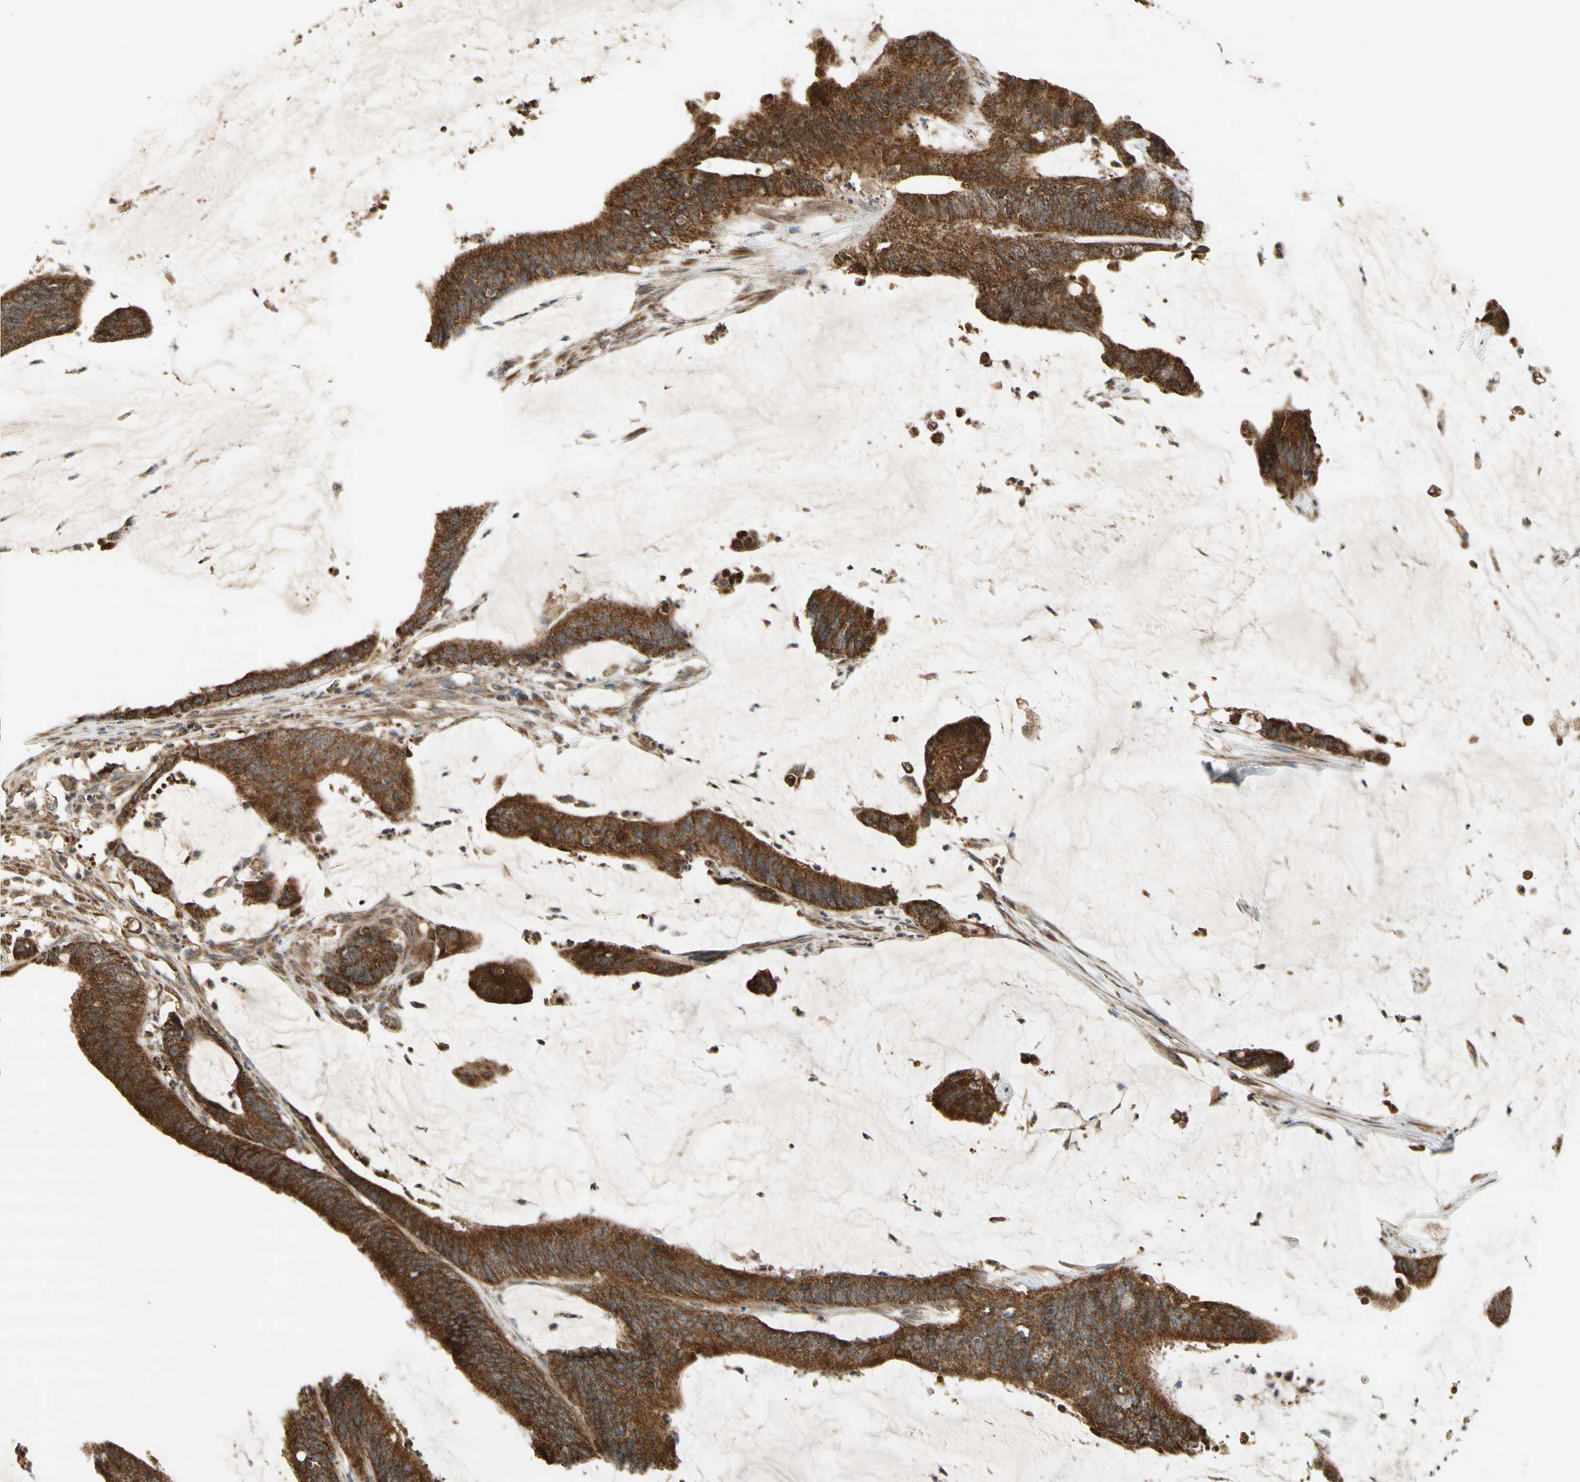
{"staining": {"intensity": "strong", "quantity": ">75%", "location": "cytoplasmic/membranous"}, "tissue": "colorectal cancer", "cell_type": "Tumor cells", "image_type": "cancer", "snomed": [{"axis": "morphology", "description": "Adenocarcinoma, NOS"}, {"axis": "topography", "description": "Rectum"}], "caption": "Protein expression analysis of colorectal cancer (adenocarcinoma) displays strong cytoplasmic/membranous staining in about >75% of tumor cells. Immunohistochemistry (ihc) stains the protein of interest in brown and the nuclei are stained blue.", "gene": "DDOST", "patient": {"sex": "female", "age": 66}}